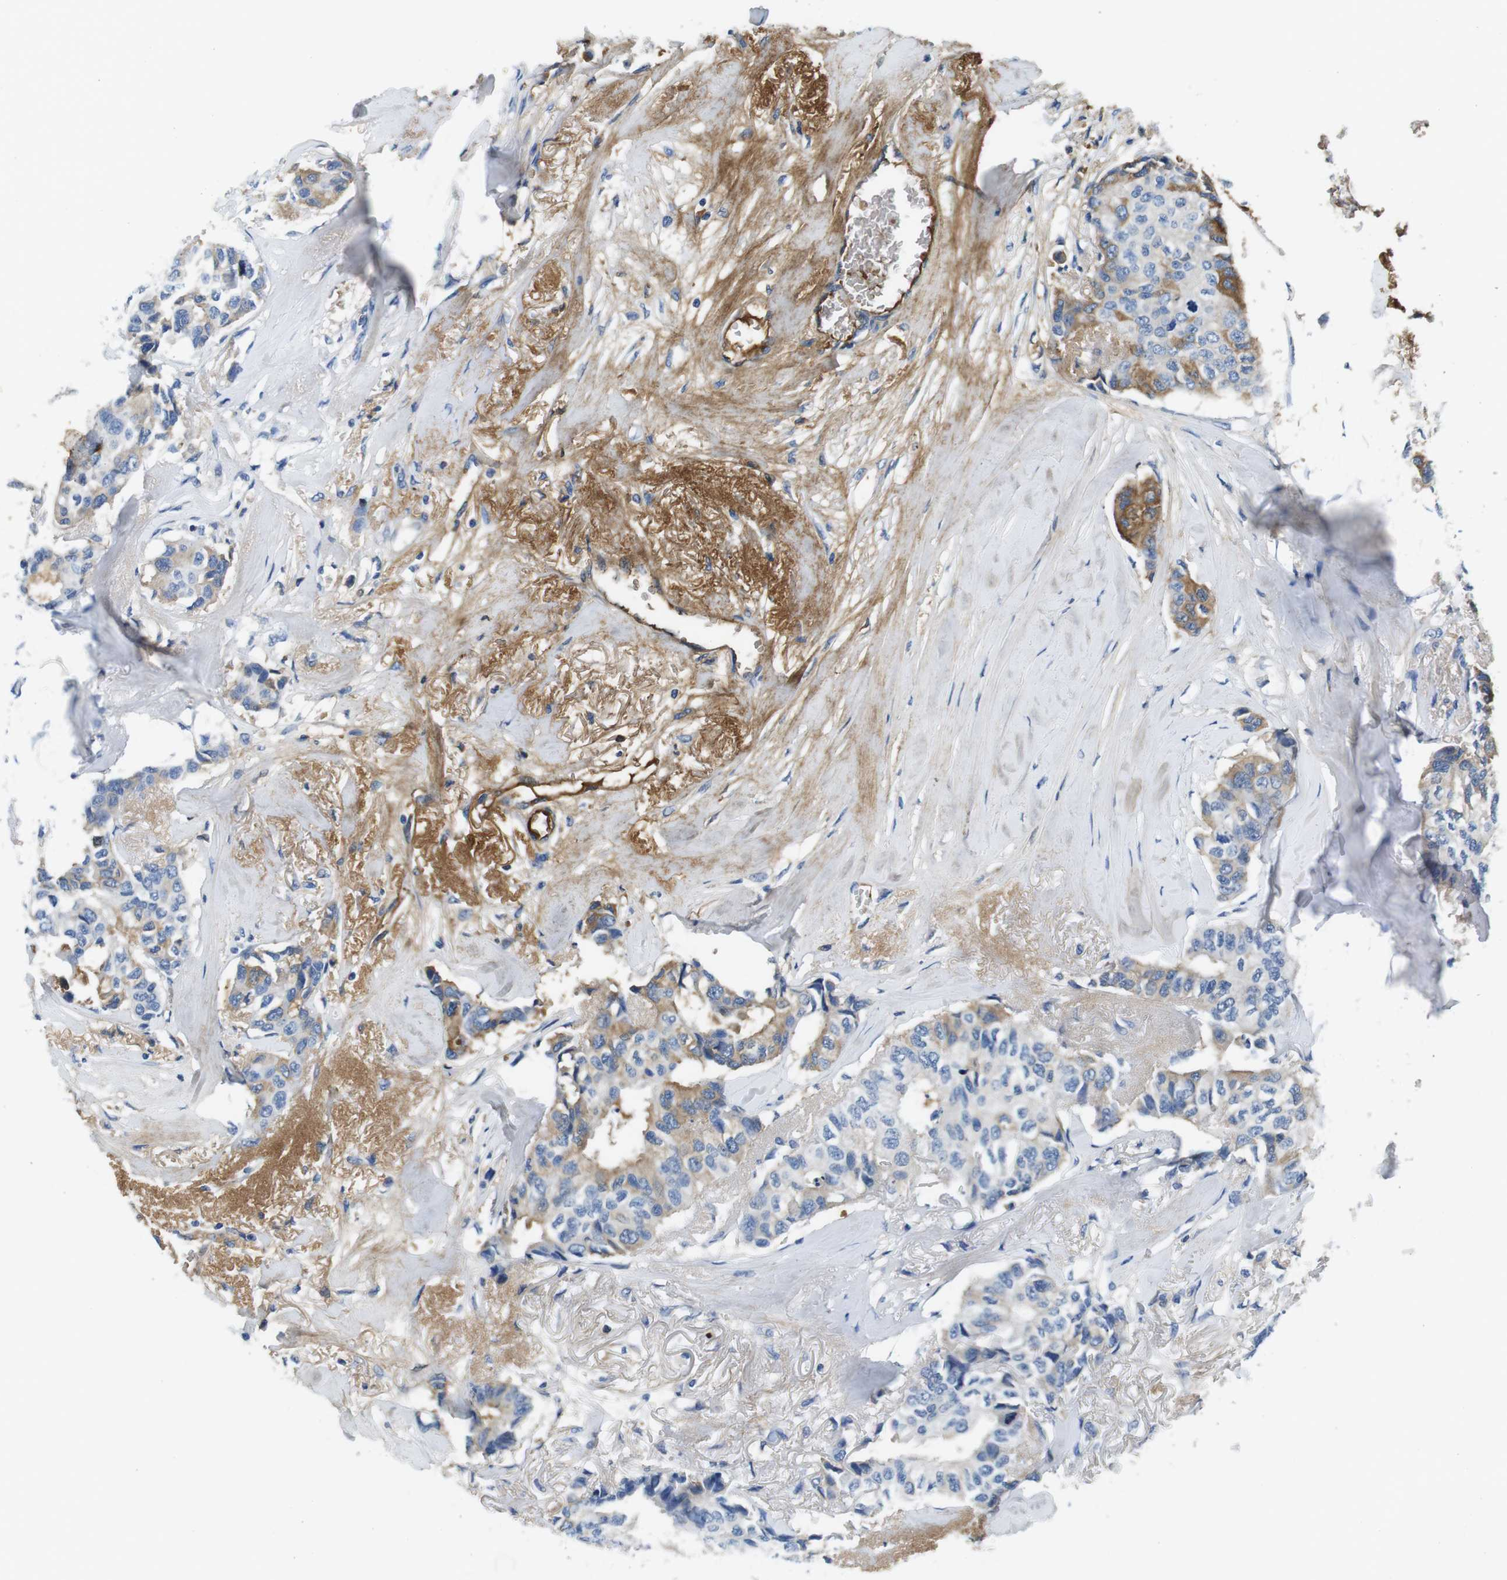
{"staining": {"intensity": "moderate", "quantity": "<25%", "location": "cytoplasmic/membranous"}, "tissue": "breast cancer", "cell_type": "Tumor cells", "image_type": "cancer", "snomed": [{"axis": "morphology", "description": "Duct carcinoma"}, {"axis": "topography", "description": "Breast"}], "caption": "This histopathology image reveals immunohistochemistry (IHC) staining of human breast infiltrating ductal carcinoma, with low moderate cytoplasmic/membranous staining in approximately <25% of tumor cells.", "gene": "IGKC", "patient": {"sex": "female", "age": 80}}